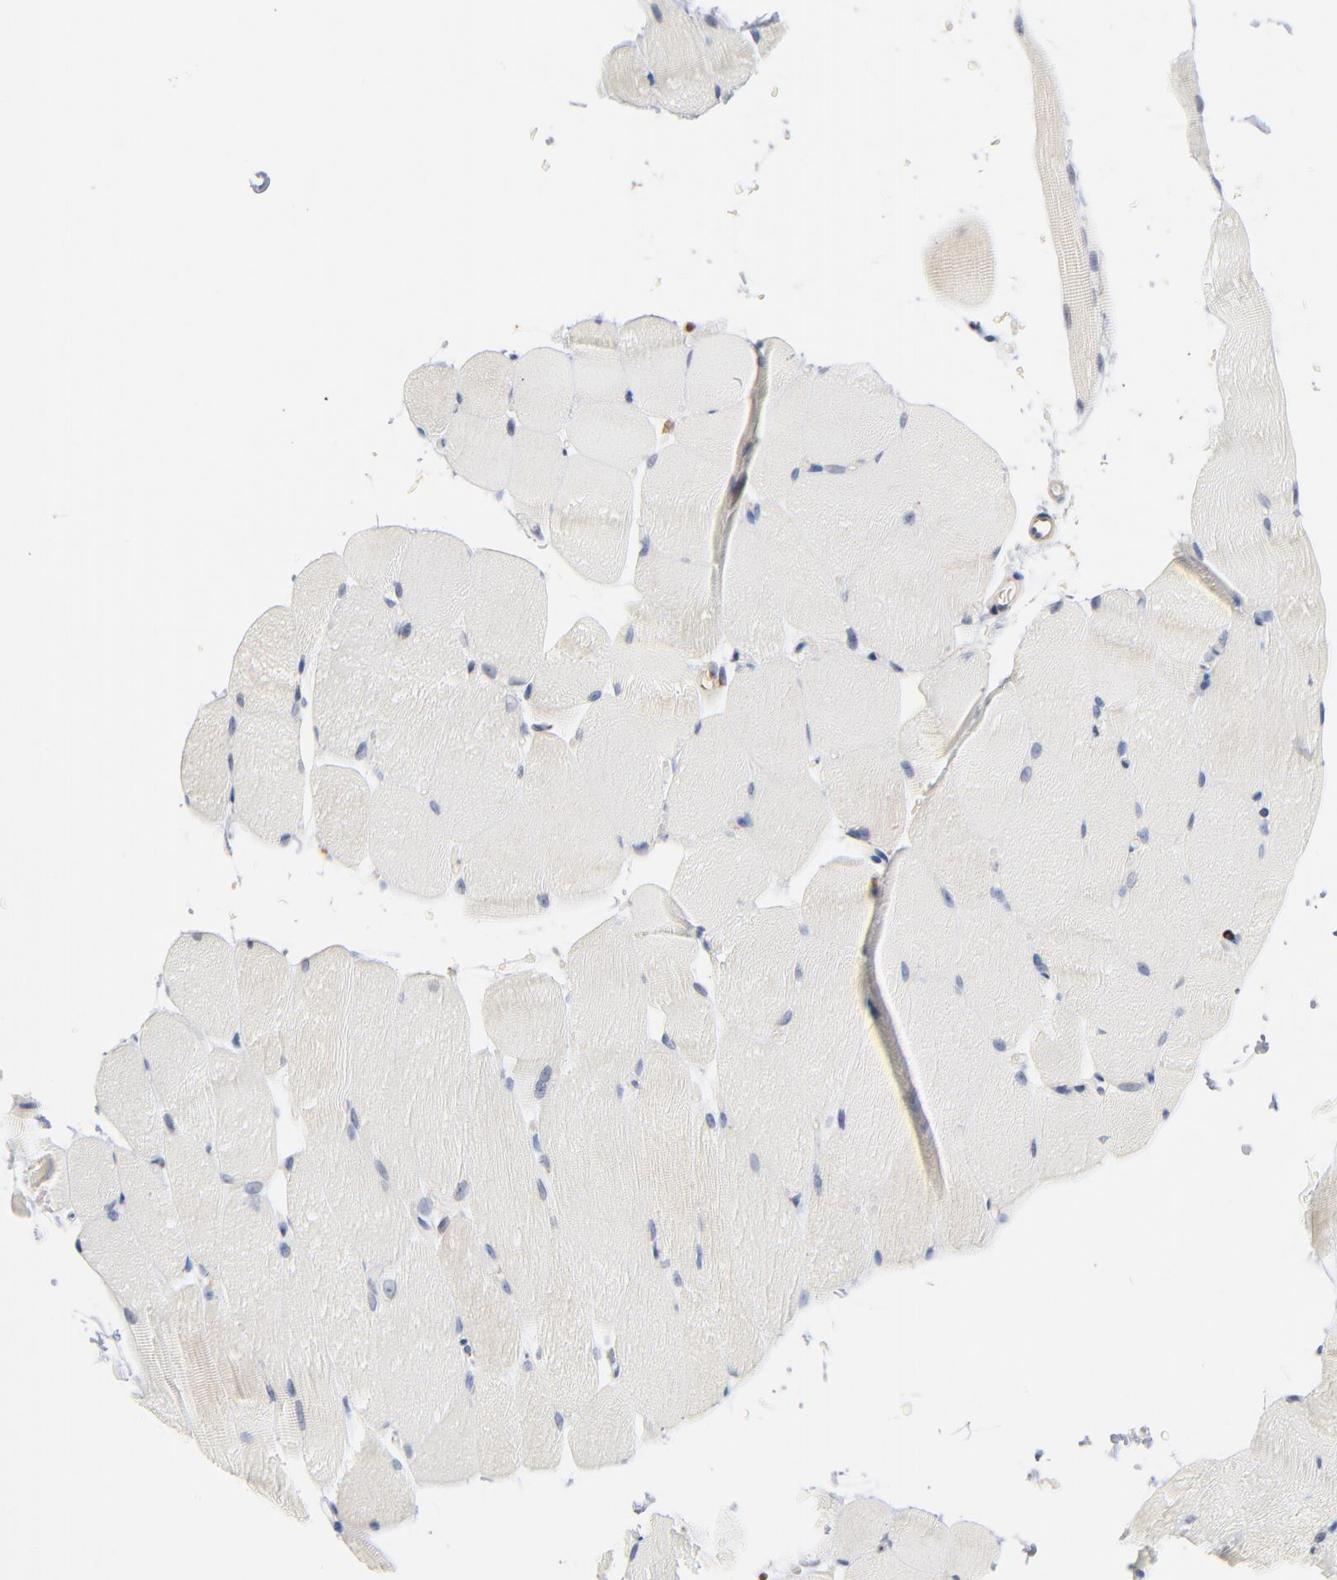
{"staining": {"intensity": "negative", "quantity": "none", "location": "none"}, "tissue": "skeletal muscle", "cell_type": "Myocytes", "image_type": "normal", "snomed": [{"axis": "morphology", "description": "Normal tissue, NOS"}, {"axis": "topography", "description": "Skeletal muscle"}], "caption": "Myocytes are negative for brown protein staining in unremarkable skeletal muscle. Brightfield microscopy of immunohistochemistry (IHC) stained with DAB (brown) and hematoxylin (blue), captured at high magnification.", "gene": "SH3KBP1", "patient": {"sex": "female", "age": 37}}